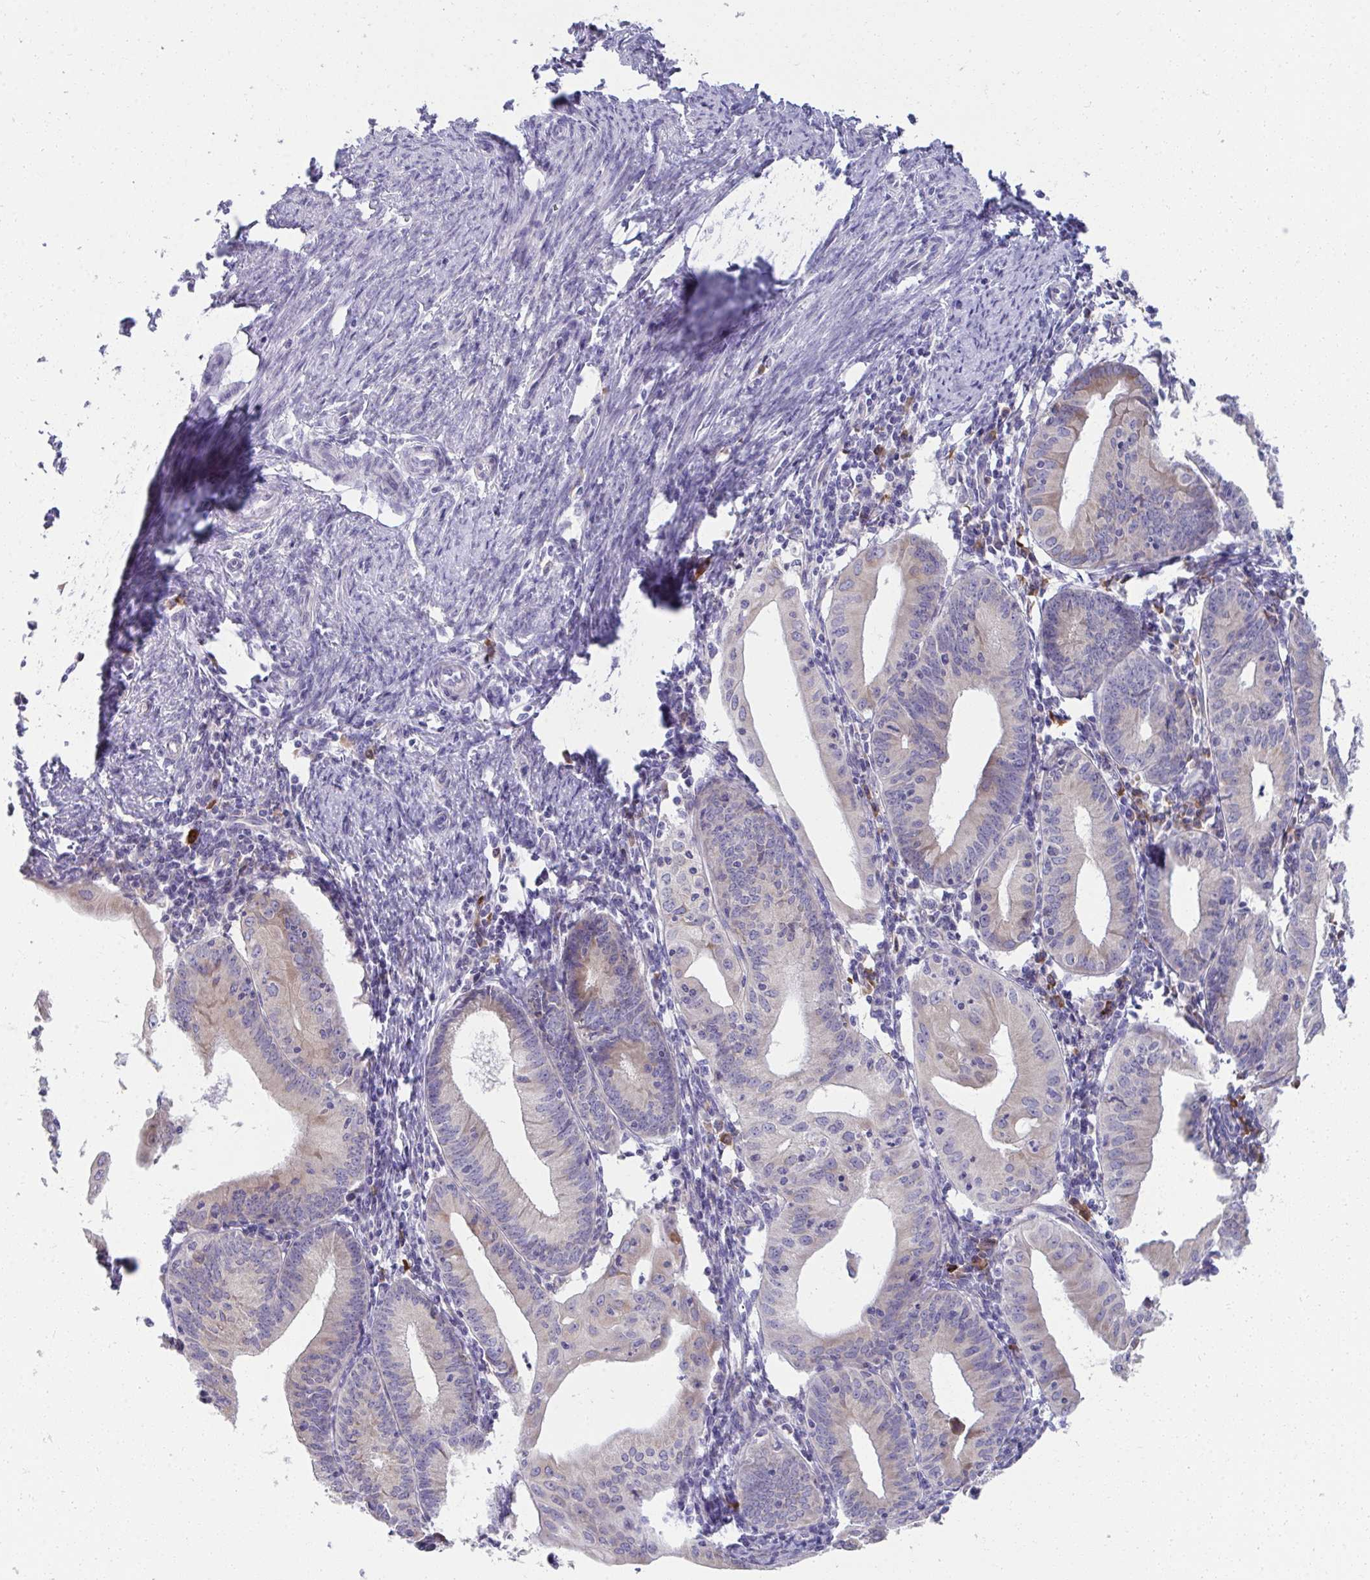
{"staining": {"intensity": "weak", "quantity": "25%-75%", "location": "cytoplasmic/membranous"}, "tissue": "endometrial cancer", "cell_type": "Tumor cells", "image_type": "cancer", "snomed": [{"axis": "morphology", "description": "Adenocarcinoma, NOS"}, {"axis": "topography", "description": "Endometrium"}], "caption": "Approximately 25%-75% of tumor cells in human endometrial cancer (adenocarcinoma) demonstrate weak cytoplasmic/membranous protein staining as visualized by brown immunohistochemical staining.", "gene": "FASLG", "patient": {"sex": "female", "age": 60}}